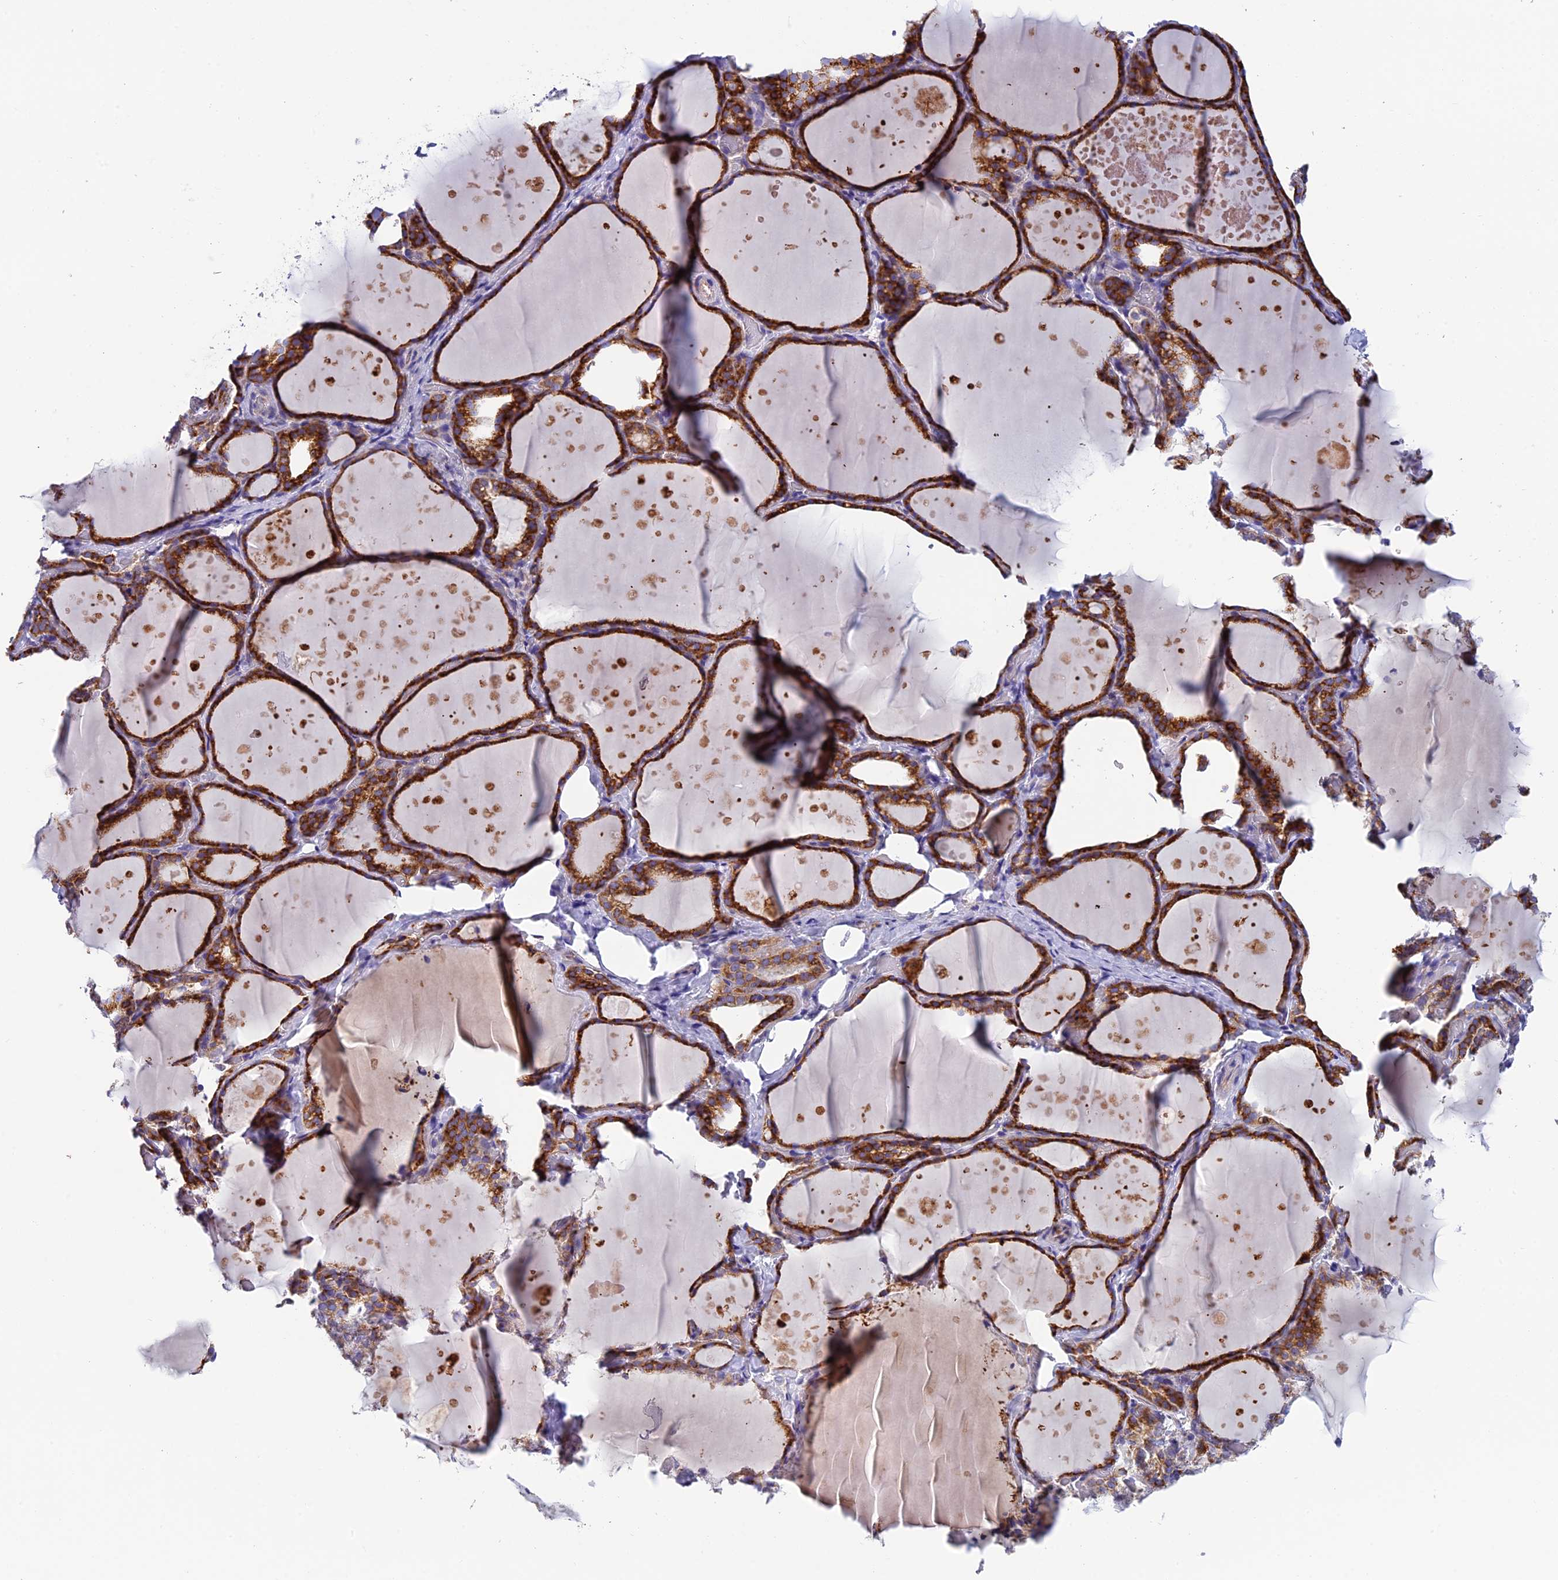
{"staining": {"intensity": "strong", "quantity": ">75%", "location": "cytoplasmic/membranous"}, "tissue": "thyroid gland", "cell_type": "Glandular cells", "image_type": "normal", "snomed": [{"axis": "morphology", "description": "Normal tissue, NOS"}, {"axis": "topography", "description": "Thyroid gland"}], "caption": "Thyroid gland stained with a brown dye shows strong cytoplasmic/membranous positive positivity in approximately >75% of glandular cells.", "gene": "MACIR", "patient": {"sex": "female", "age": 44}}